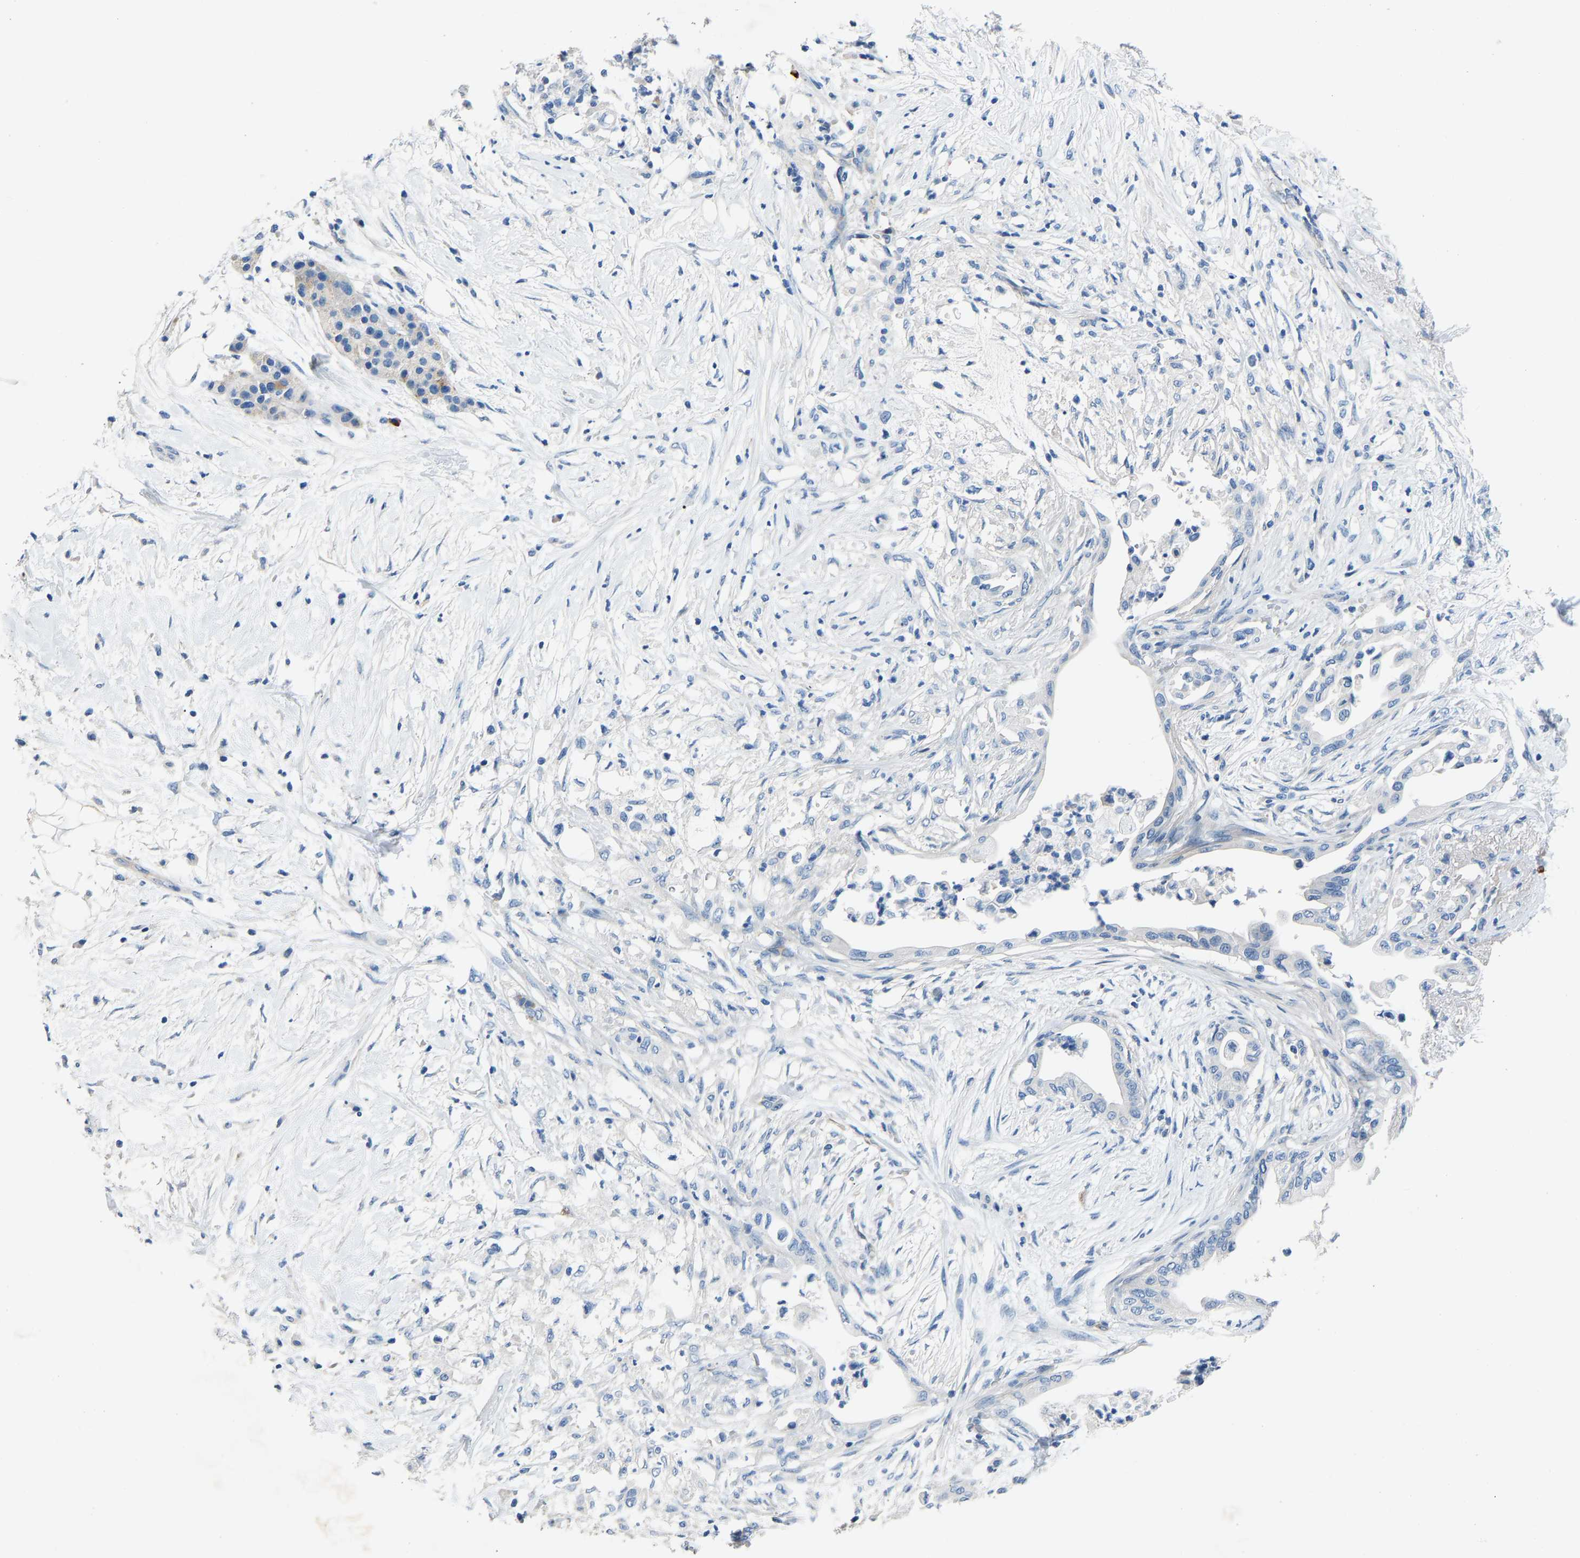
{"staining": {"intensity": "negative", "quantity": "none", "location": "none"}, "tissue": "pancreatic cancer", "cell_type": "Tumor cells", "image_type": "cancer", "snomed": [{"axis": "morphology", "description": "Normal tissue, NOS"}, {"axis": "morphology", "description": "Adenocarcinoma, NOS"}, {"axis": "topography", "description": "Pancreas"}, {"axis": "topography", "description": "Duodenum"}], "caption": "High power microscopy image of an immunohistochemistry image of adenocarcinoma (pancreatic), revealing no significant expression in tumor cells.", "gene": "DNAAF5", "patient": {"sex": "female", "age": 60}}